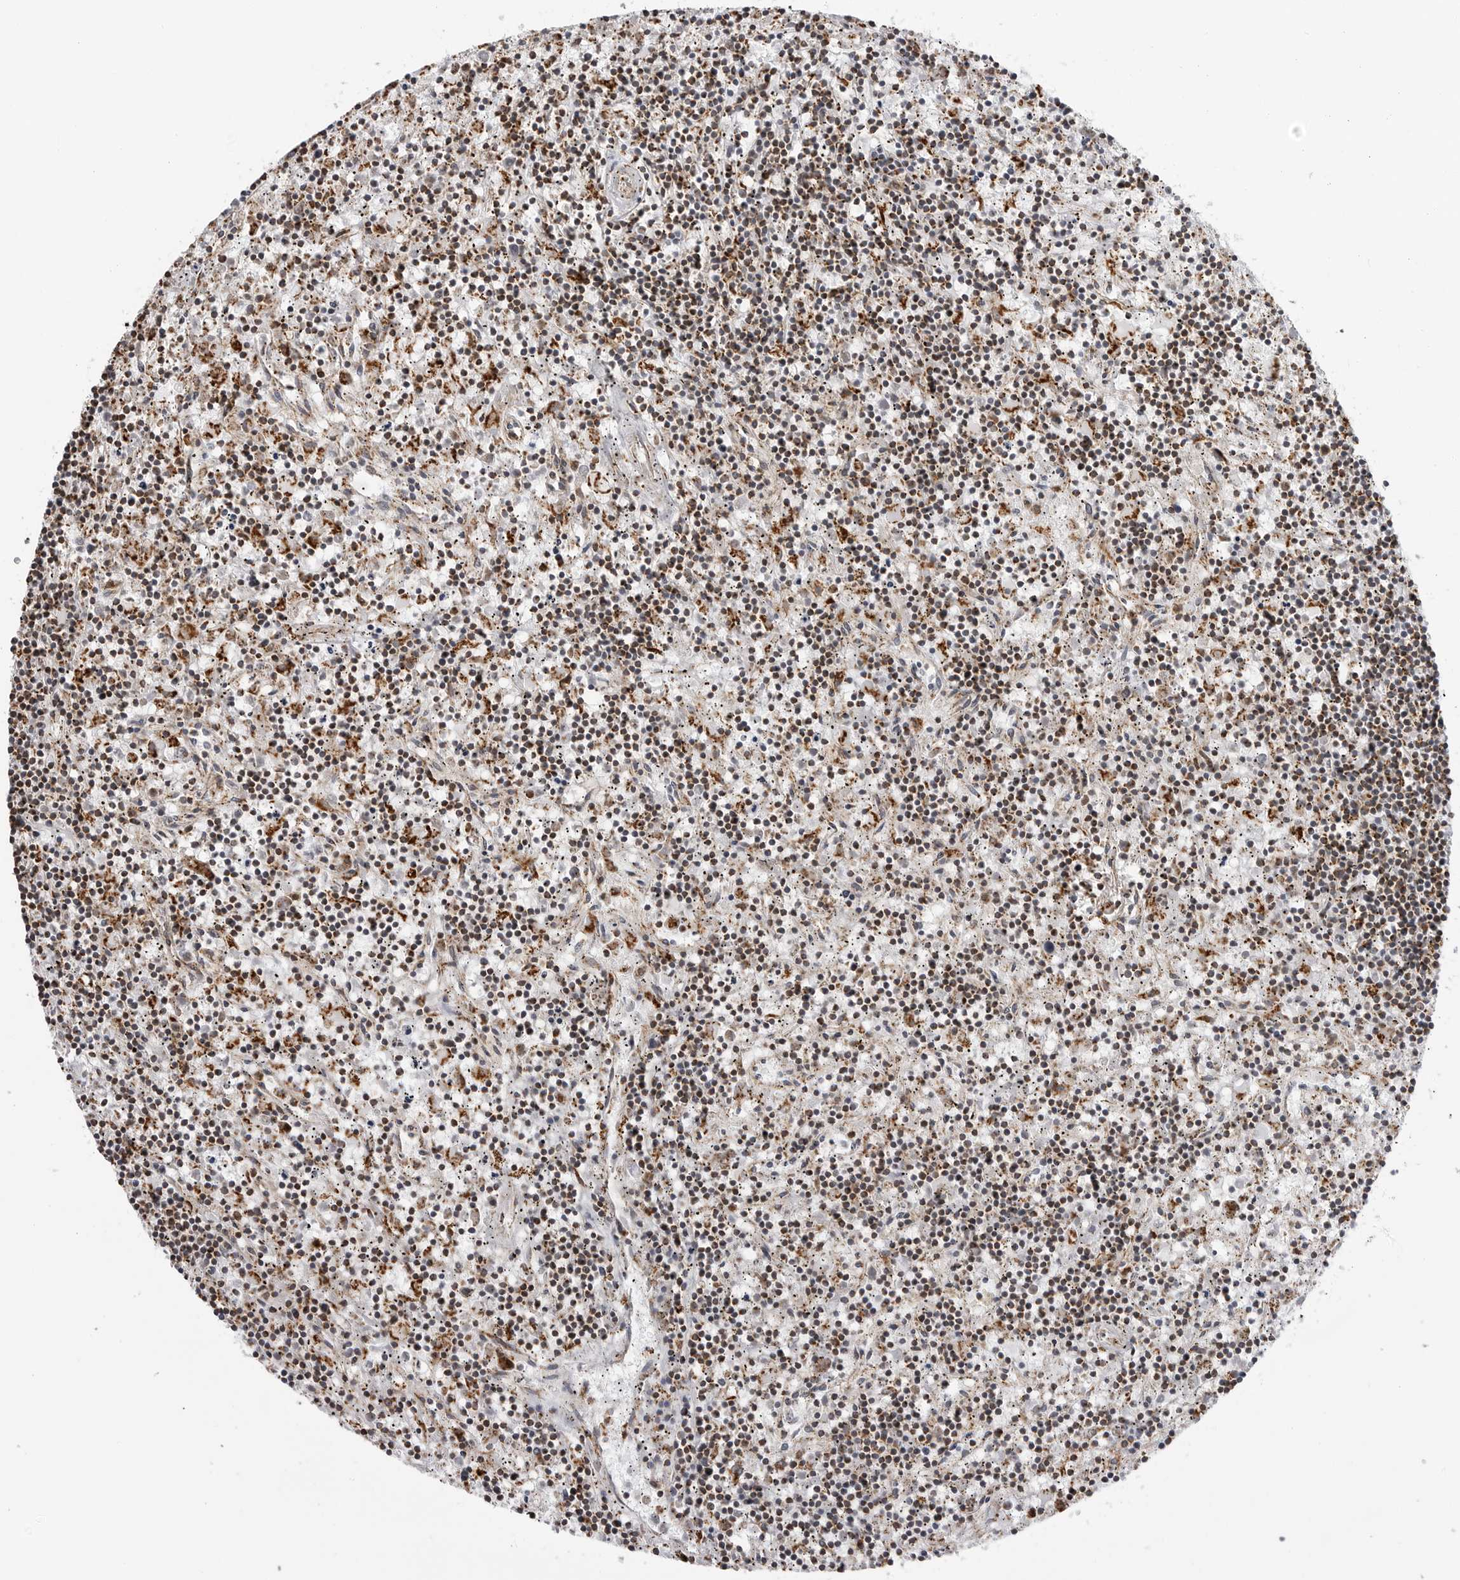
{"staining": {"intensity": "moderate", "quantity": ">75%", "location": "cytoplasmic/membranous"}, "tissue": "lymphoma", "cell_type": "Tumor cells", "image_type": "cancer", "snomed": [{"axis": "morphology", "description": "Malignant lymphoma, non-Hodgkin's type, Low grade"}, {"axis": "topography", "description": "Spleen"}], "caption": "The immunohistochemical stain highlights moderate cytoplasmic/membranous expression in tumor cells of lymphoma tissue.", "gene": "COX5A", "patient": {"sex": "male", "age": 76}}